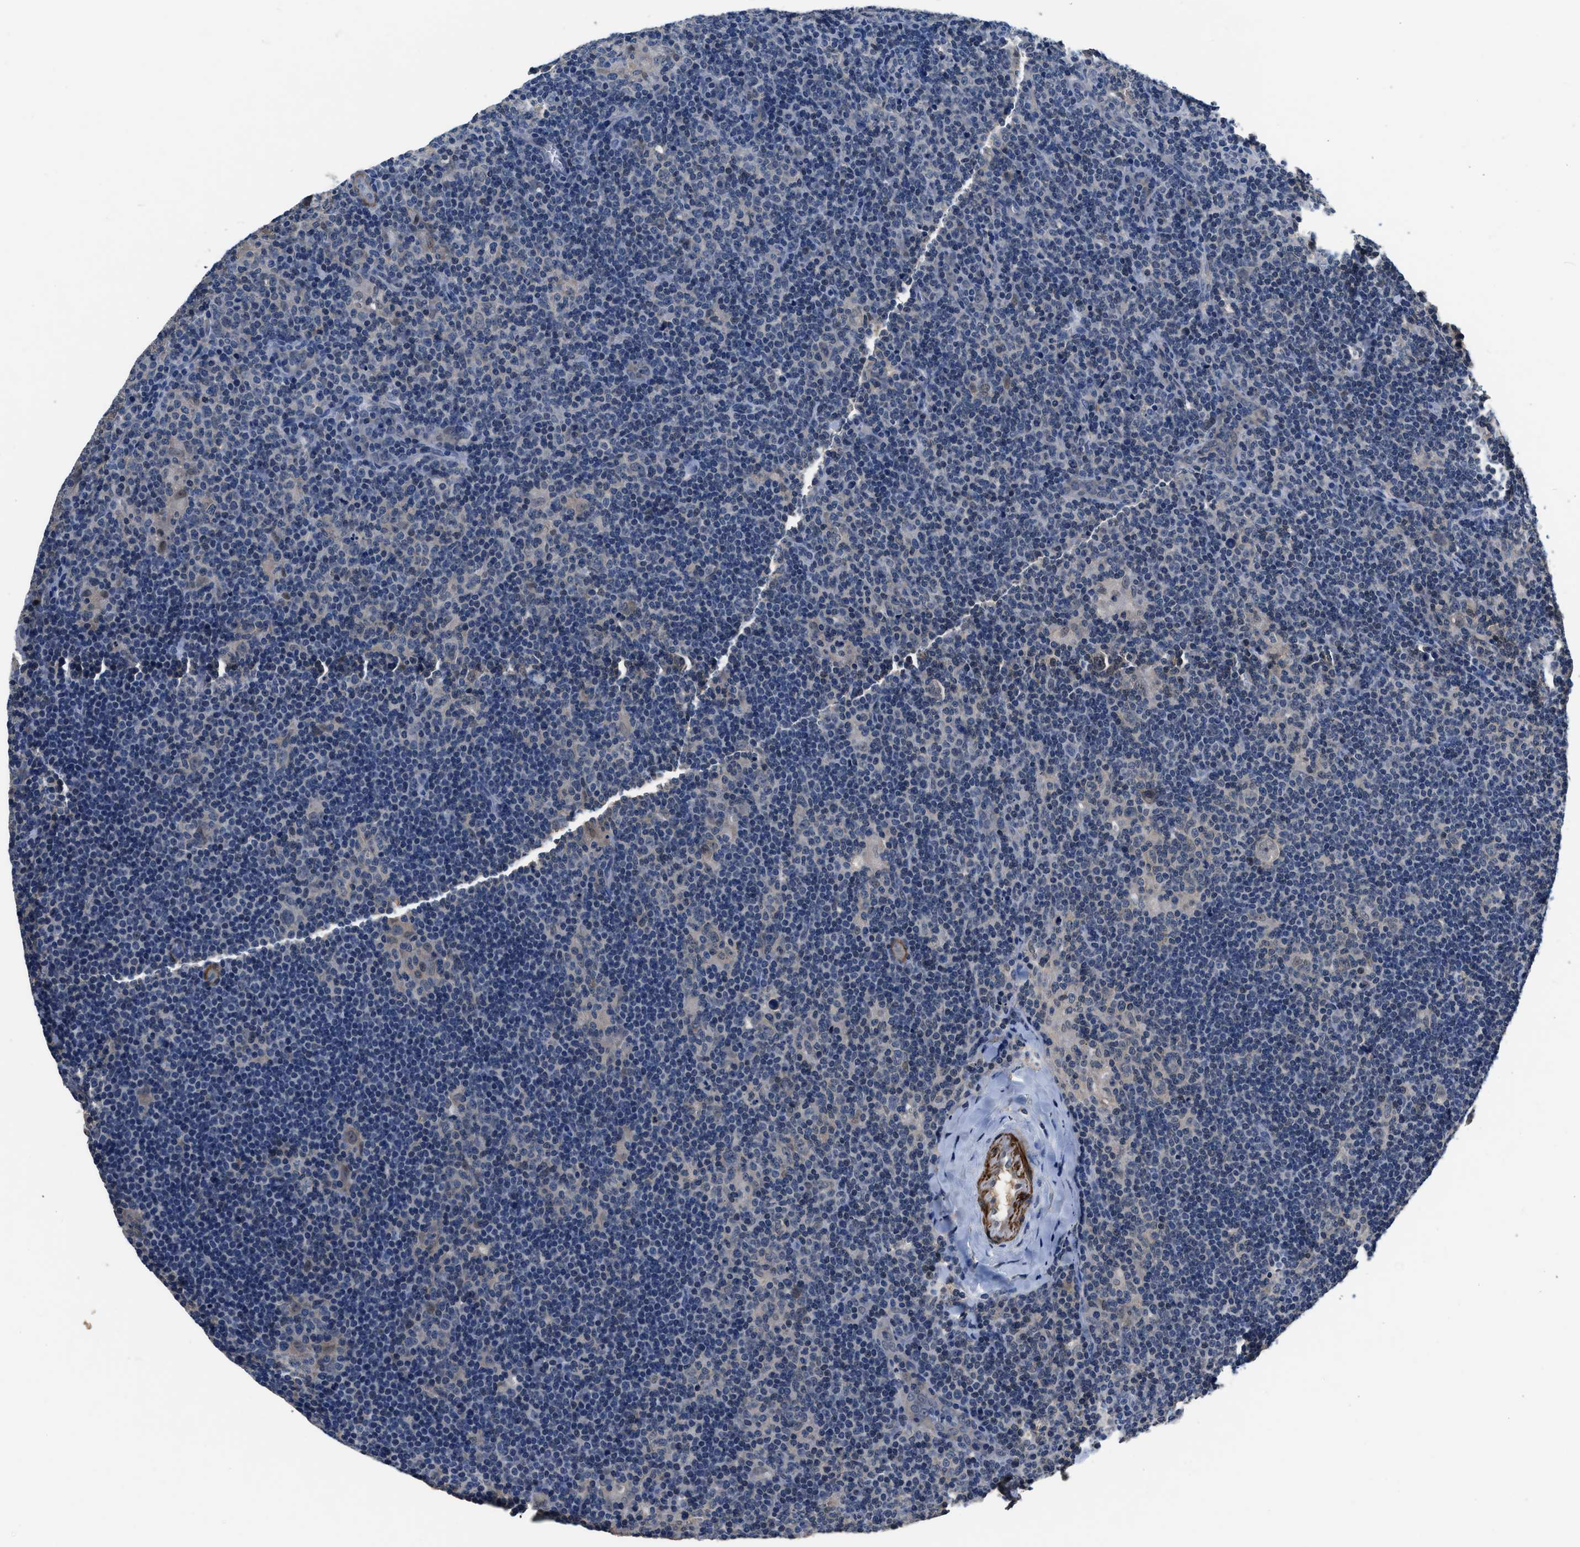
{"staining": {"intensity": "weak", "quantity": "<25%", "location": "cytoplasmic/membranous"}, "tissue": "lymphoma", "cell_type": "Tumor cells", "image_type": "cancer", "snomed": [{"axis": "morphology", "description": "Hodgkin's disease, NOS"}, {"axis": "topography", "description": "Lymph node"}], "caption": "Immunohistochemical staining of human lymphoma demonstrates no significant expression in tumor cells.", "gene": "LANCL2", "patient": {"sex": "female", "age": 57}}